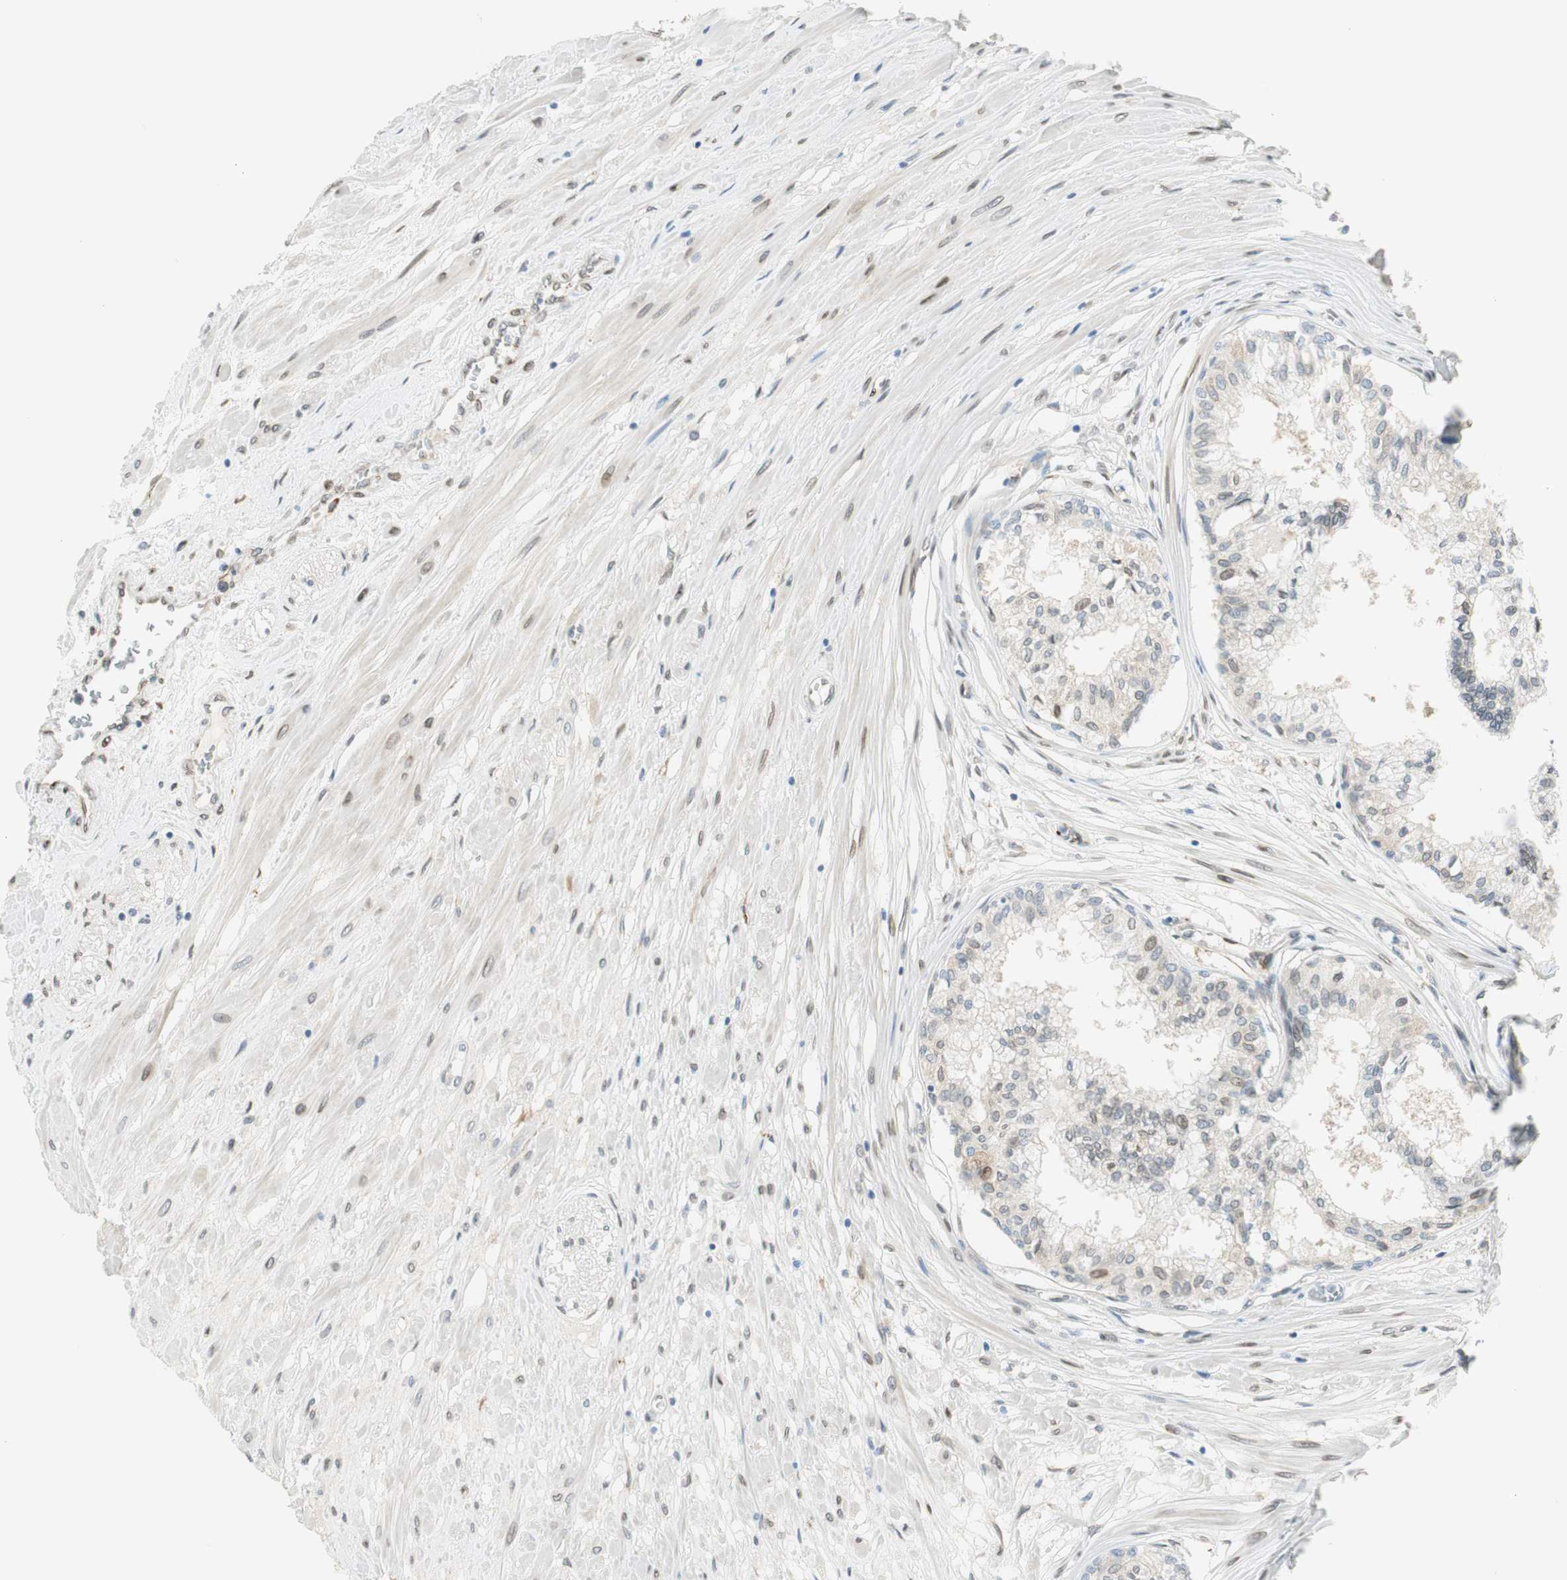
{"staining": {"intensity": "negative", "quantity": "none", "location": "none"}, "tissue": "prostate", "cell_type": "Glandular cells", "image_type": "normal", "snomed": [{"axis": "morphology", "description": "Normal tissue, NOS"}, {"axis": "topography", "description": "Prostate"}, {"axis": "topography", "description": "Seminal veicle"}], "caption": "Glandular cells show no significant staining in normal prostate.", "gene": "TMEM260", "patient": {"sex": "male", "age": 60}}